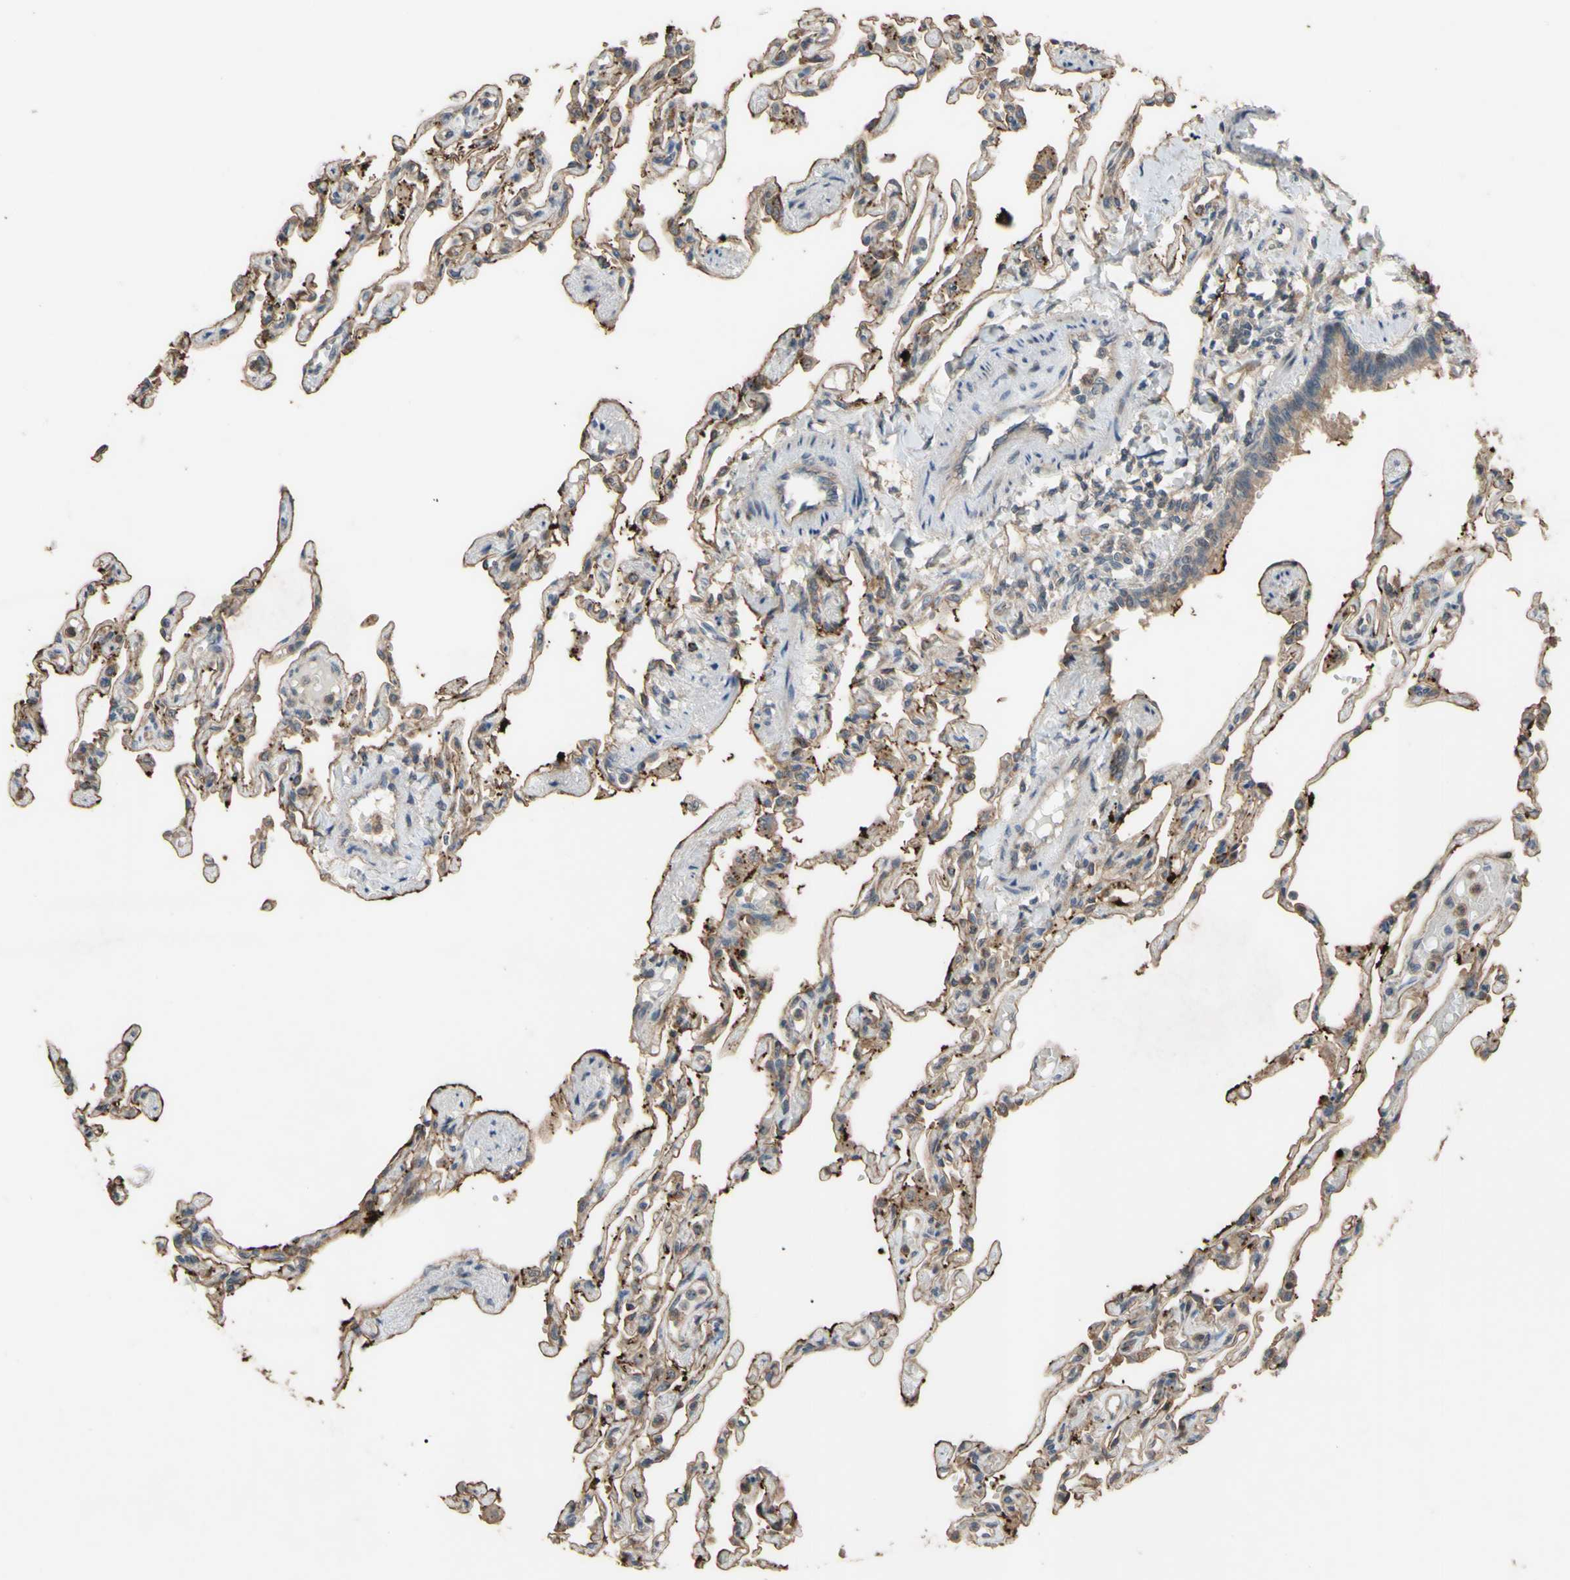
{"staining": {"intensity": "moderate", "quantity": ">75%", "location": "cytoplasmic/membranous"}, "tissue": "lung", "cell_type": "Alveolar cells", "image_type": "normal", "snomed": [{"axis": "morphology", "description": "Normal tissue, NOS"}, {"axis": "topography", "description": "Lung"}], "caption": "An IHC photomicrograph of normal tissue is shown. Protein staining in brown labels moderate cytoplasmic/membranous positivity in lung within alveolar cells. (DAB (3,3'-diaminobenzidine) = brown stain, brightfield microscopy at high magnification).", "gene": "SHROOM4", "patient": {"sex": "male", "age": 21}}